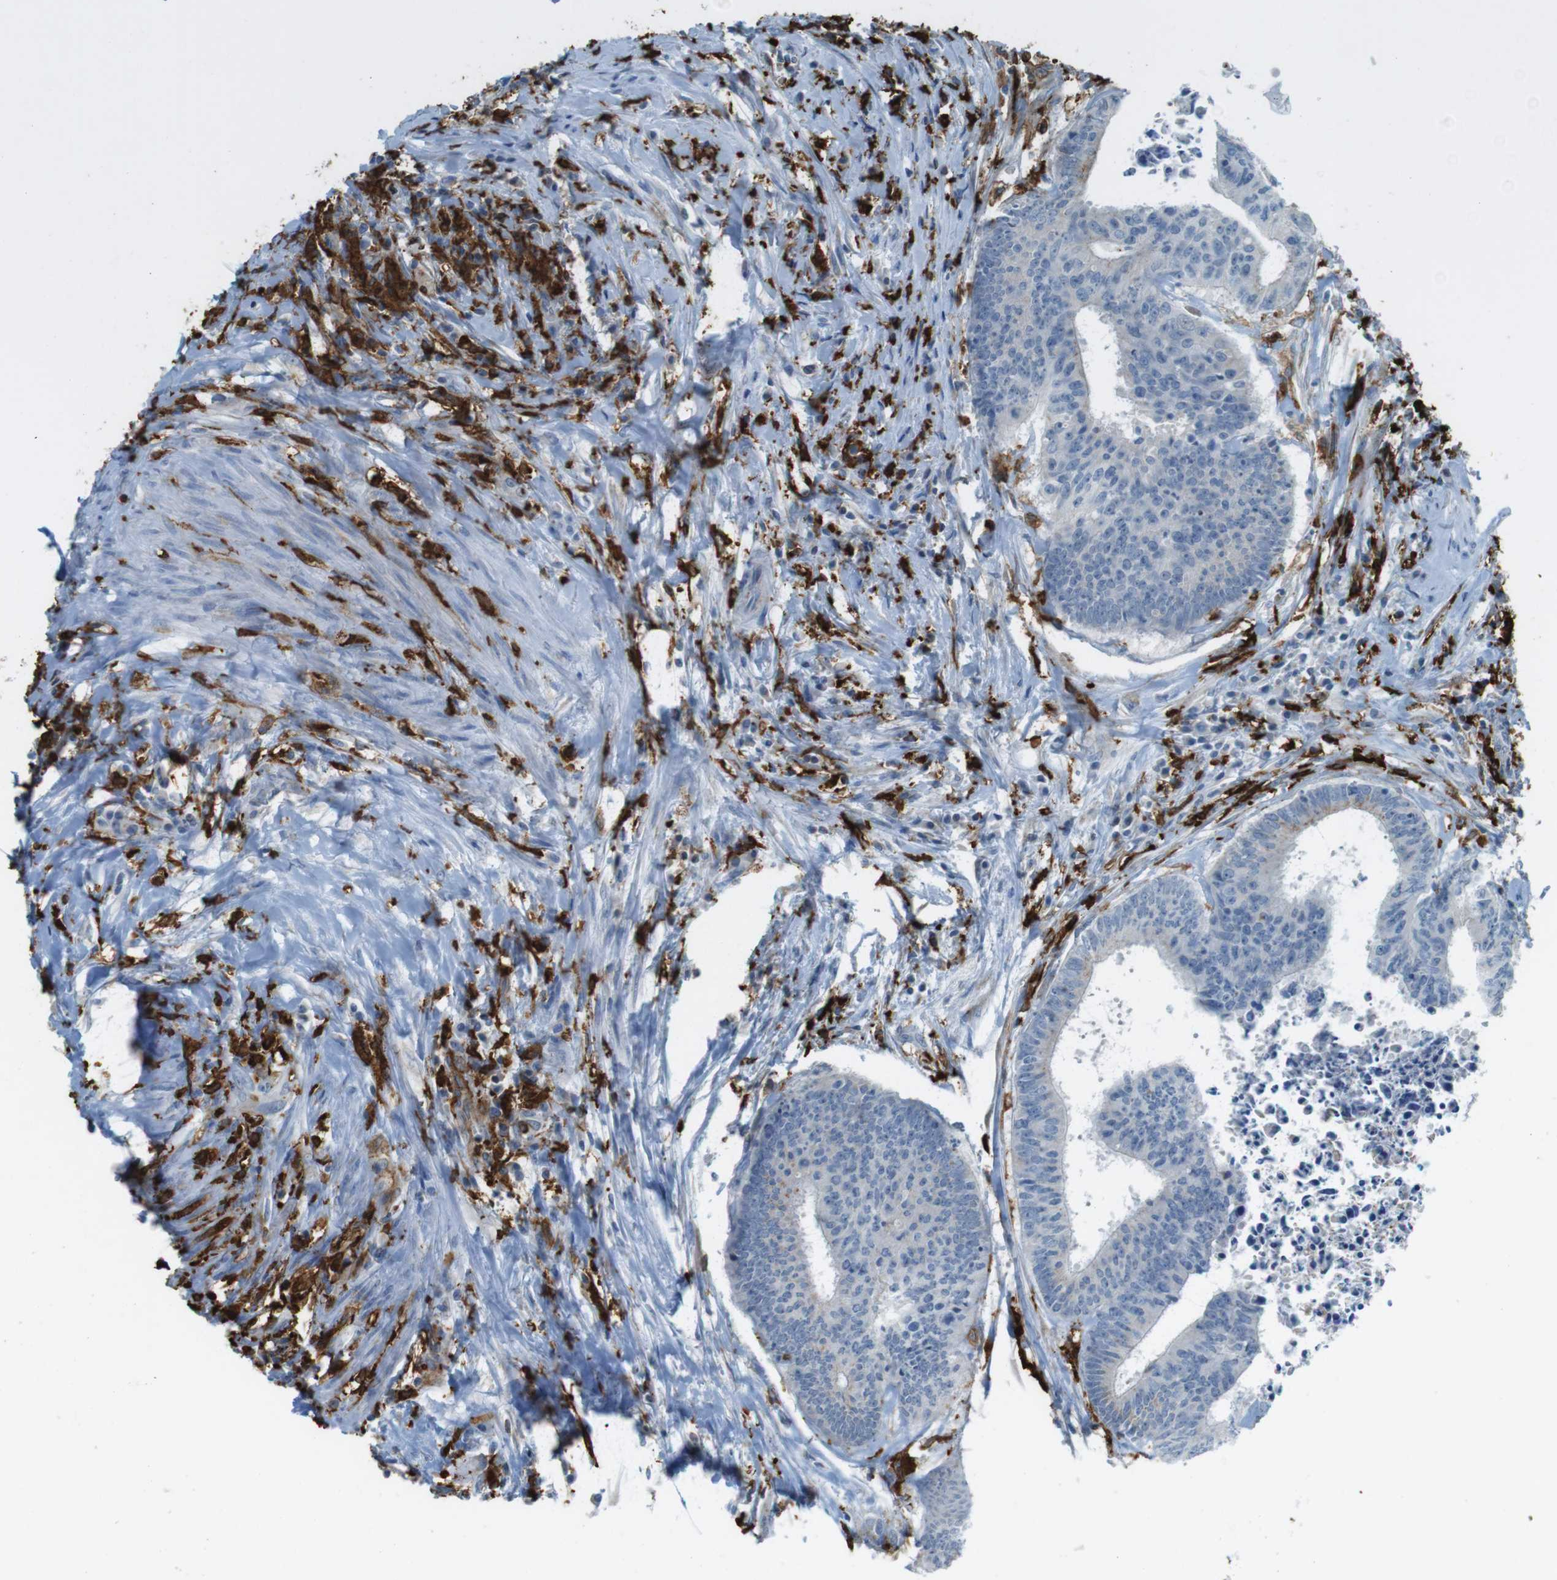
{"staining": {"intensity": "negative", "quantity": "none", "location": "none"}, "tissue": "colorectal cancer", "cell_type": "Tumor cells", "image_type": "cancer", "snomed": [{"axis": "morphology", "description": "Adenocarcinoma, NOS"}, {"axis": "topography", "description": "Rectum"}], "caption": "The immunohistochemistry image has no significant staining in tumor cells of colorectal cancer tissue.", "gene": "HLA-DRA", "patient": {"sex": "male", "age": 72}}